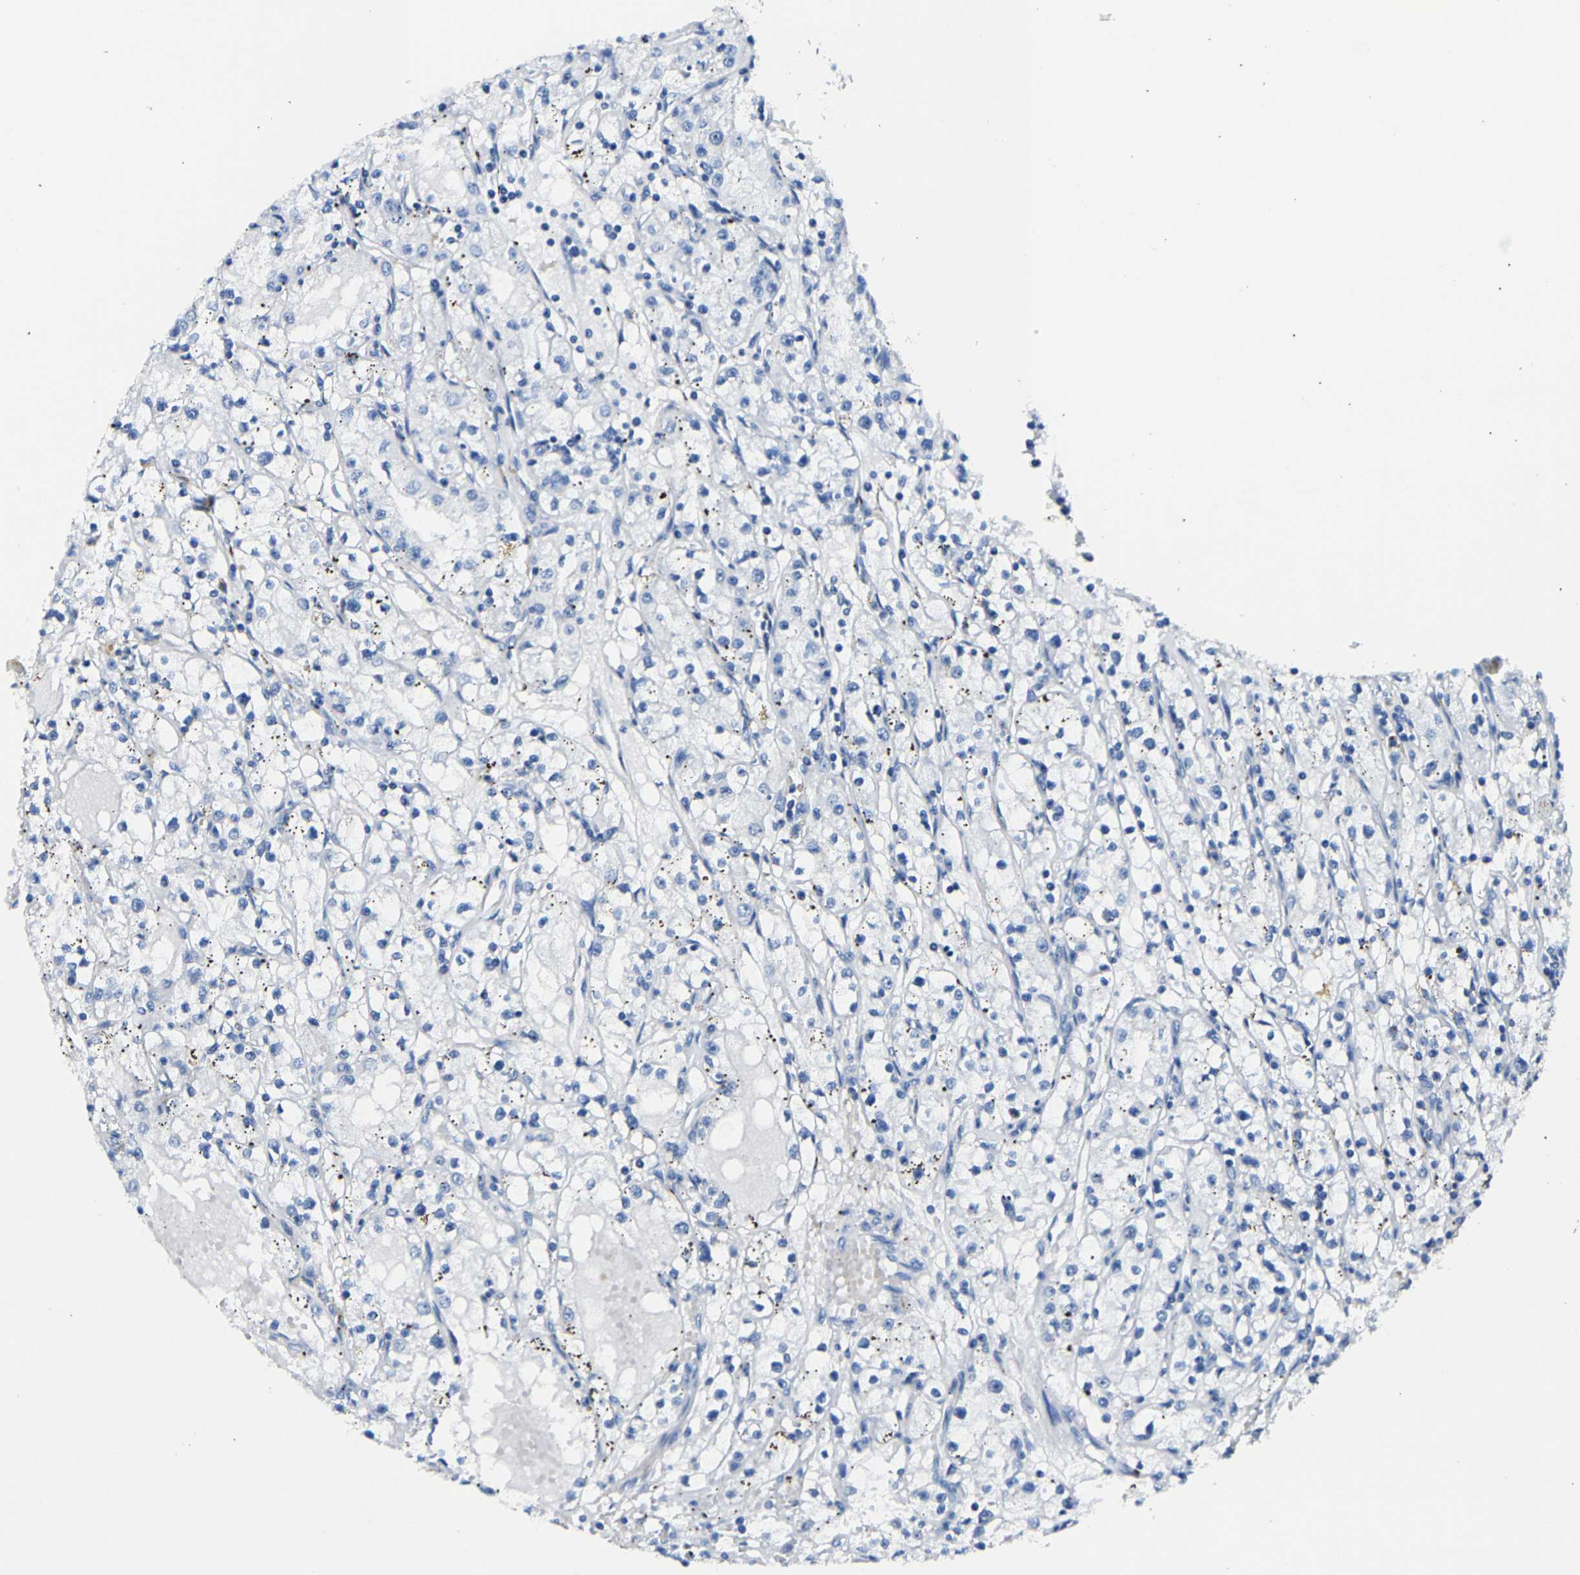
{"staining": {"intensity": "negative", "quantity": "none", "location": "none"}, "tissue": "renal cancer", "cell_type": "Tumor cells", "image_type": "cancer", "snomed": [{"axis": "morphology", "description": "Adenocarcinoma, NOS"}, {"axis": "topography", "description": "Kidney"}], "caption": "High magnification brightfield microscopy of renal cancer (adenocarcinoma) stained with DAB (3,3'-diaminobenzidine) (brown) and counterstained with hematoxylin (blue): tumor cells show no significant staining.", "gene": "MMEL1", "patient": {"sex": "male", "age": 56}}